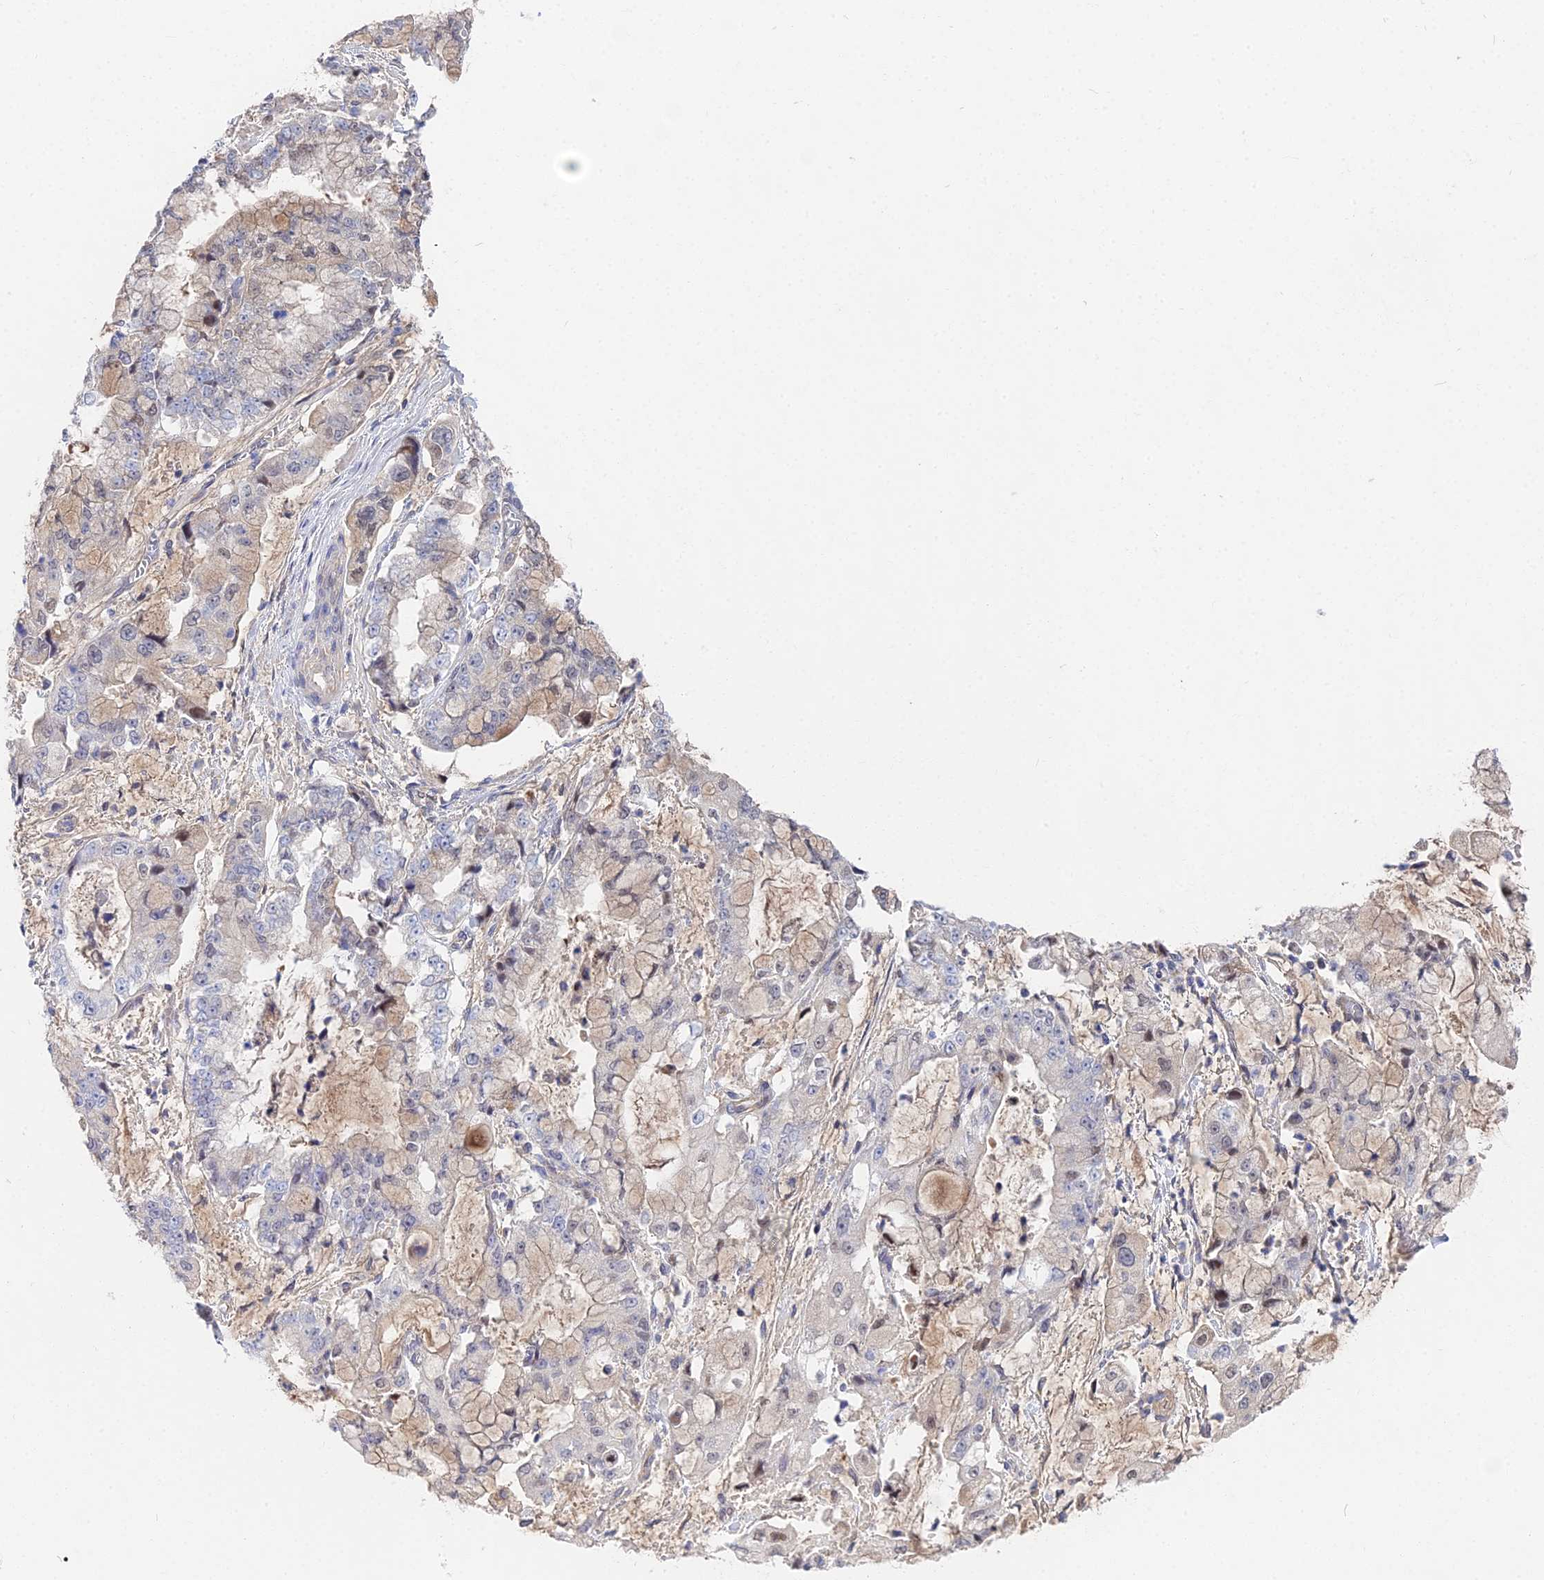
{"staining": {"intensity": "weak", "quantity": "<25%", "location": "nuclear"}, "tissue": "stomach cancer", "cell_type": "Tumor cells", "image_type": "cancer", "snomed": [{"axis": "morphology", "description": "Adenocarcinoma, NOS"}, {"axis": "topography", "description": "Stomach"}], "caption": "An immunohistochemistry histopathology image of adenocarcinoma (stomach) is shown. There is no staining in tumor cells of adenocarcinoma (stomach).", "gene": "DNAH14", "patient": {"sex": "male", "age": 76}}